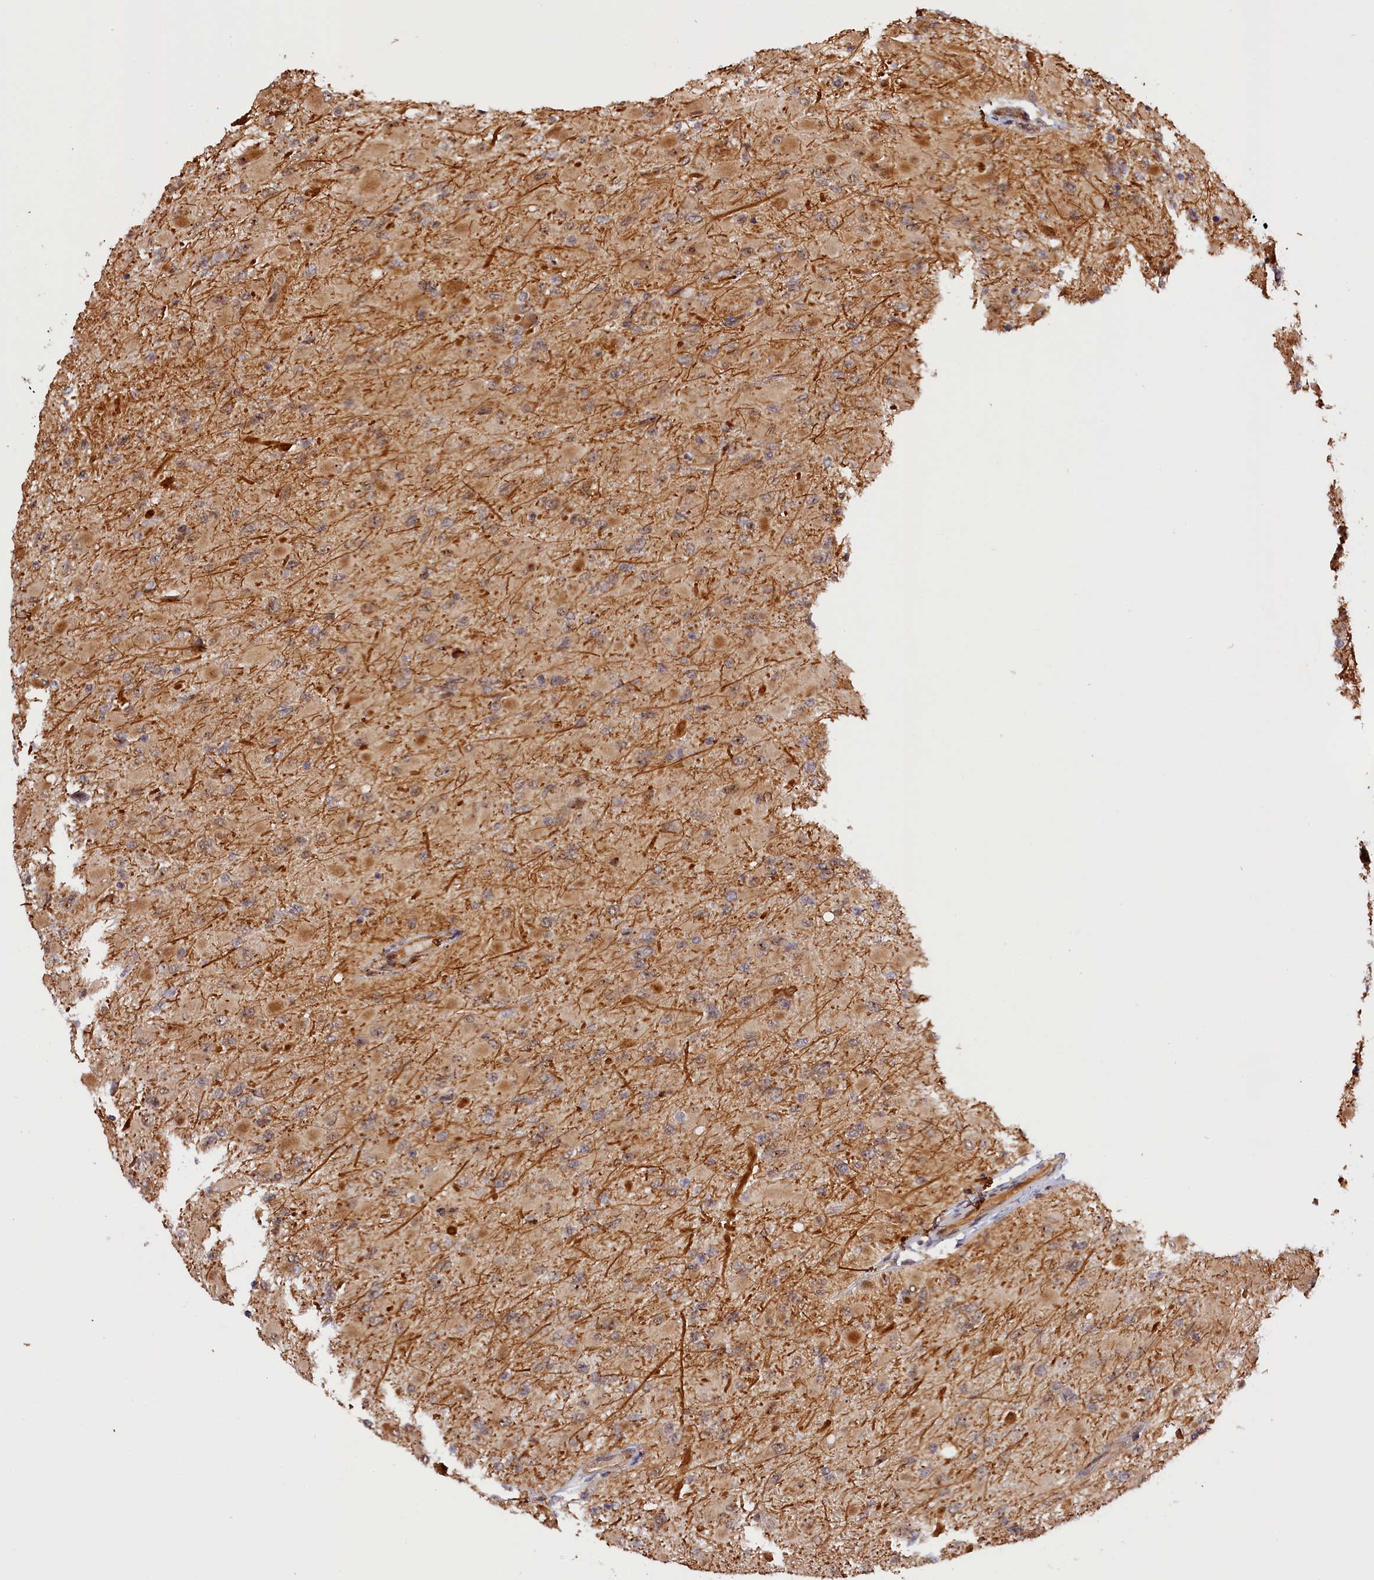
{"staining": {"intensity": "moderate", "quantity": ">75%", "location": "cytoplasmic/membranous"}, "tissue": "glioma", "cell_type": "Tumor cells", "image_type": "cancer", "snomed": [{"axis": "morphology", "description": "Glioma, malignant, High grade"}, {"axis": "topography", "description": "Cerebral cortex"}], "caption": "Malignant glioma (high-grade) tissue exhibits moderate cytoplasmic/membranous positivity in approximately >75% of tumor cells", "gene": "ANKRD24", "patient": {"sex": "female", "age": 36}}